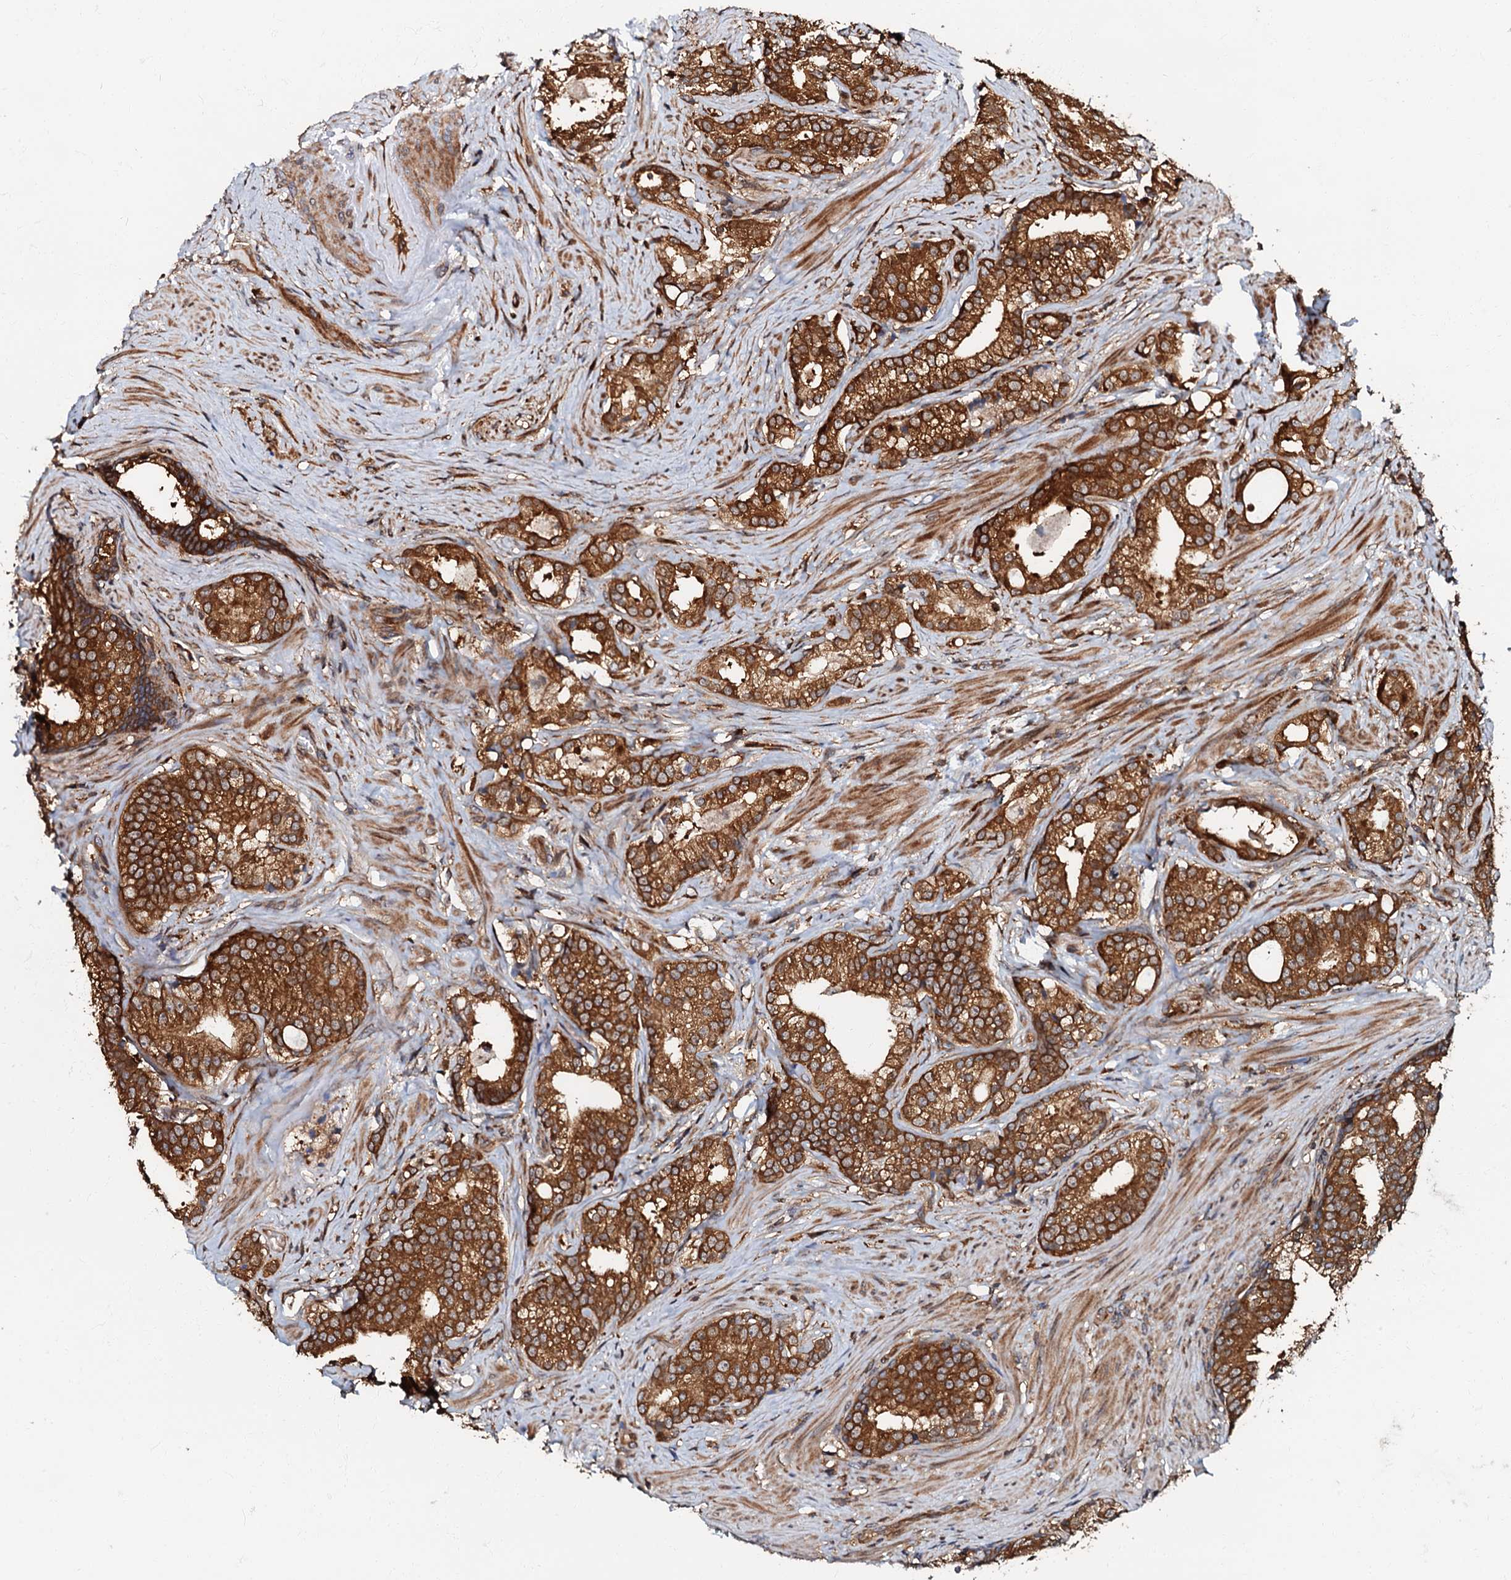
{"staining": {"intensity": "strong", "quantity": ">75%", "location": "cytoplasmic/membranous"}, "tissue": "prostate cancer", "cell_type": "Tumor cells", "image_type": "cancer", "snomed": [{"axis": "morphology", "description": "Adenocarcinoma, Low grade"}, {"axis": "topography", "description": "Prostate"}], "caption": "Immunohistochemical staining of human prostate cancer (low-grade adenocarcinoma) shows high levels of strong cytoplasmic/membranous staining in about >75% of tumor cells.", "gene": "OSBP", "patient": {"sex": "male", "age": 71}}